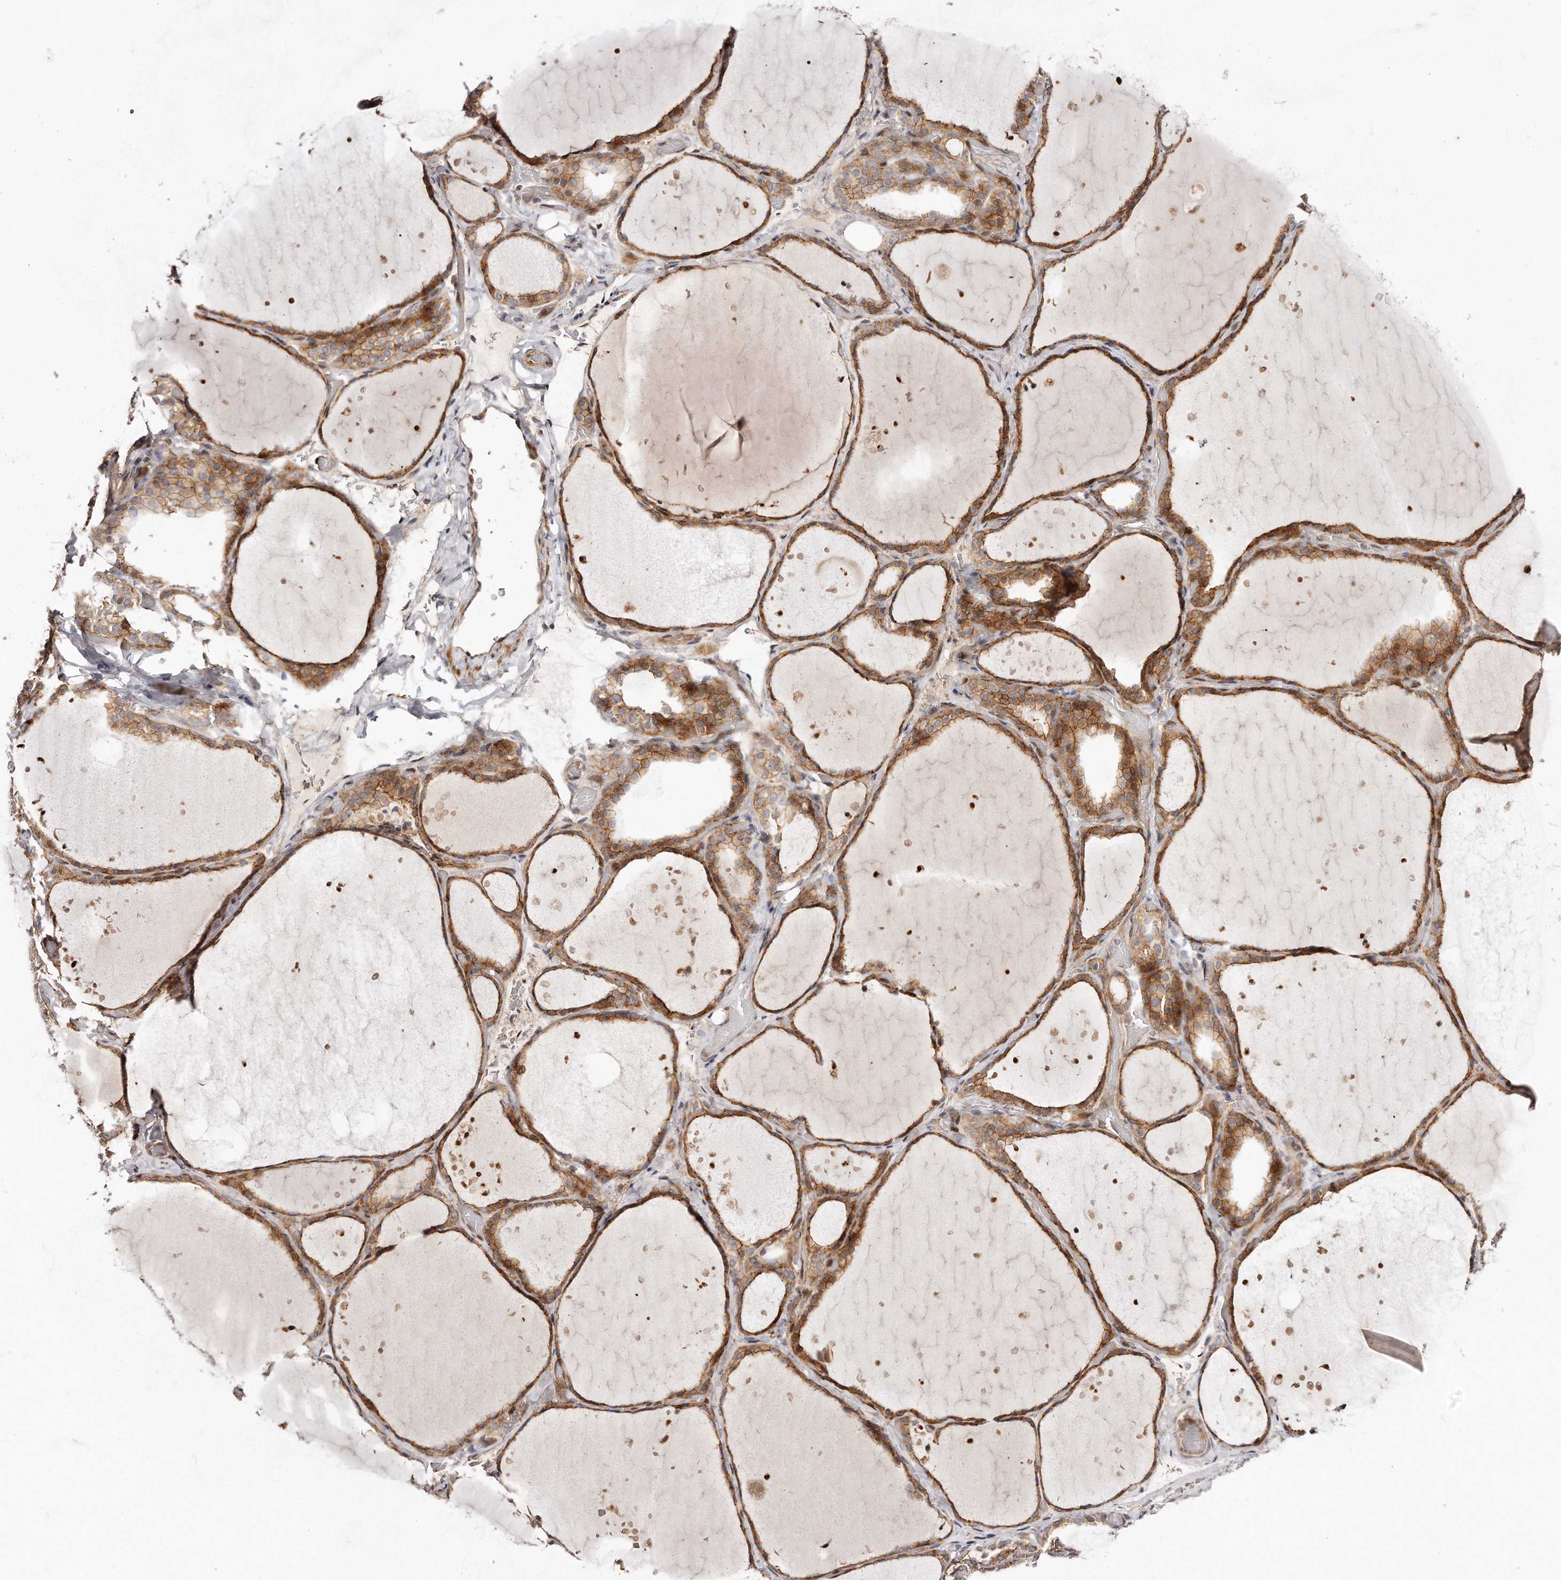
{"staining": {"intensity": "moderate", "quantity": ">75%", "location": "cytoplasmic/membranous"}, "tissue": "thyroid gland", "cell_type": "Glandular cells", "image_type": "normal", "snomed": [{"axis": "morphology", "description": "Normal tissue, NOS"}, {"axis": "topography", "description": "Thyroid gland"}], "caption": "Moderate cytoplasmic/membranous protein expression is seen in approximately >75% of glandular cells in thyroid gland. The protein is stained brown, and the nuclei are stained in blue (DAB (3,3'-diaminobenzidine) IHC with brightfield microscopy, high magnification).", "gene": "GBP4", "patient": {"sex": "female", "age": 44}}